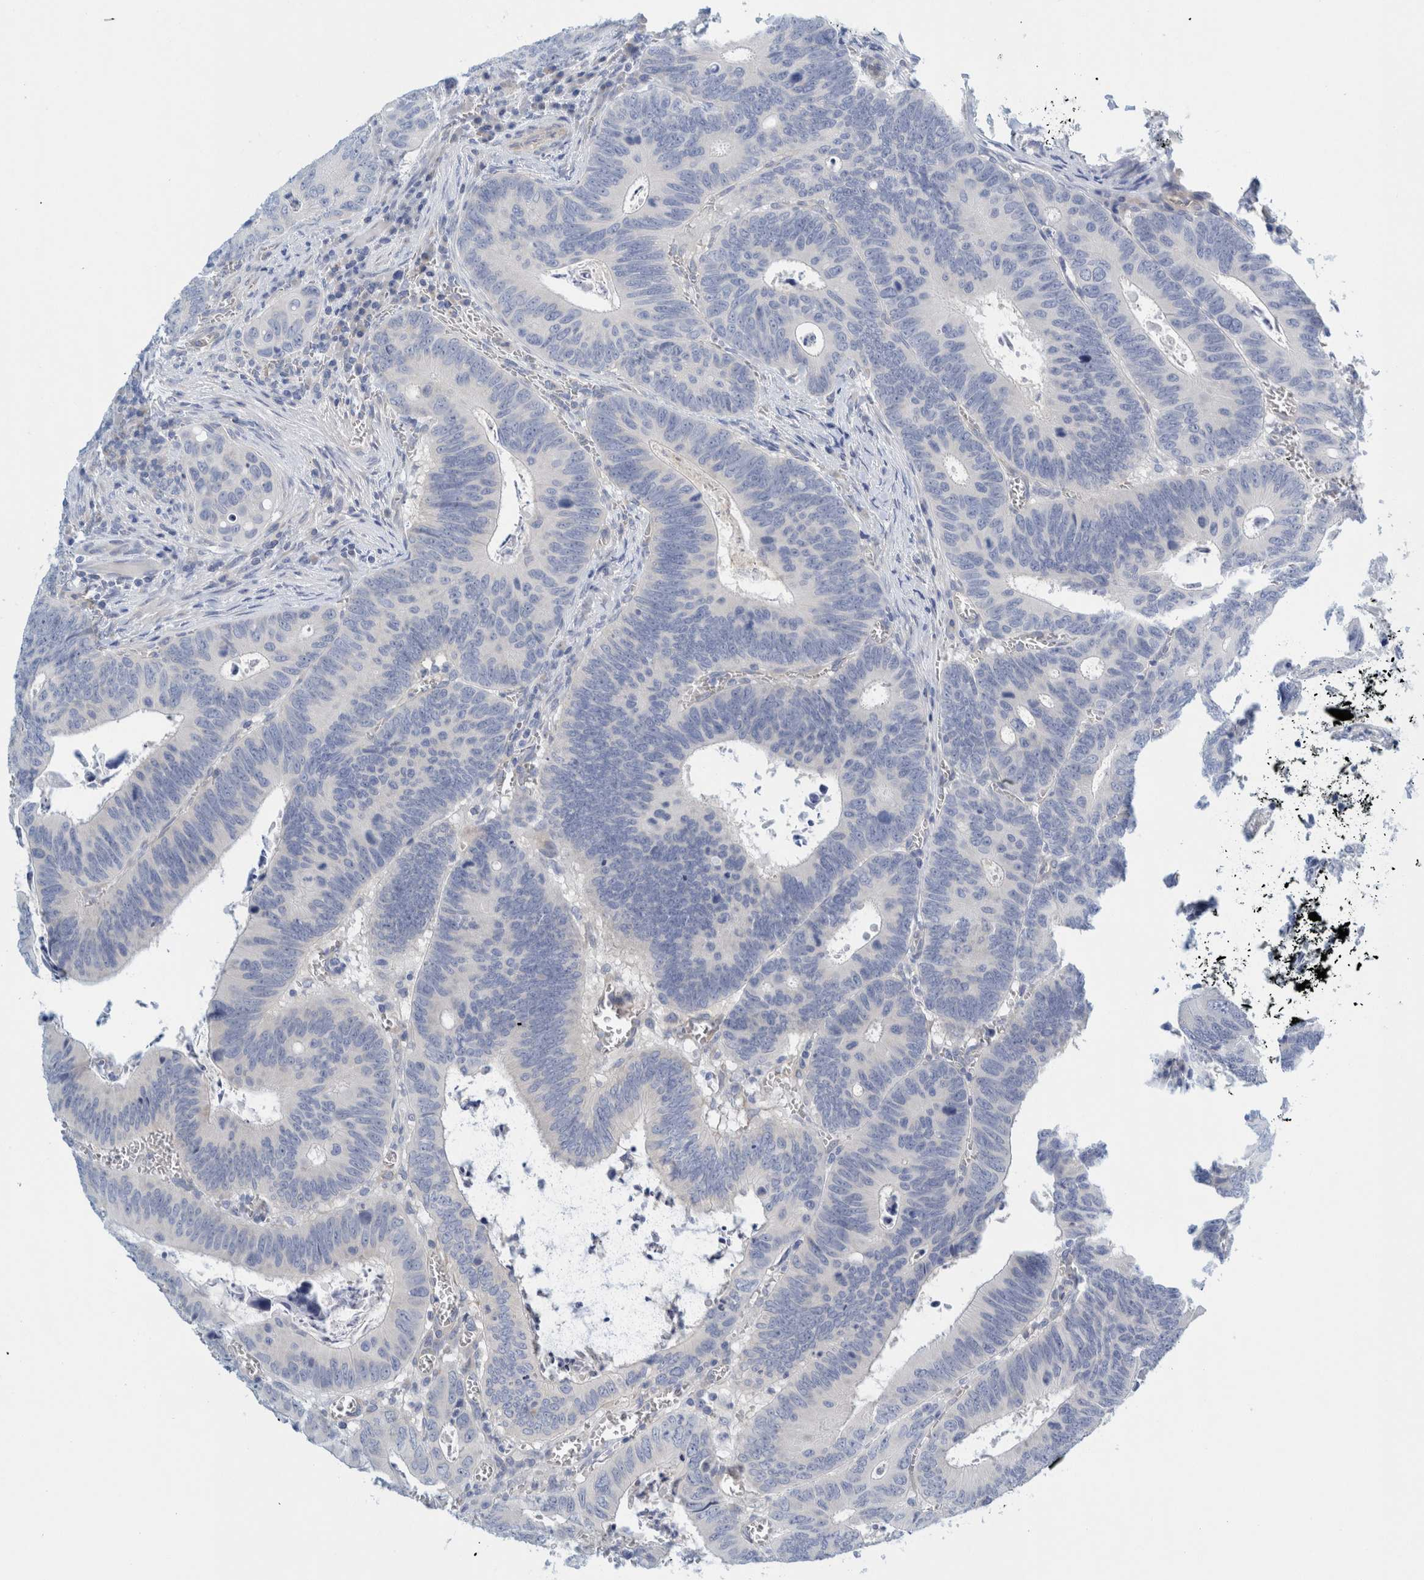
{"staining": {"intensity": "negative", "quantity": "none", "location": "none"}, "tissue": "colorectal cancer", "cell_type": "Tumor cells", "image_type": "cancer", "snomed": [{"axis": "morphology", "description": "Inflammation, NOS"}, {"axis": "morphology", "description": "Adenocarcinoma, NOS"}, {"axis": "topography", "description": "Colon"}], "caption": "High power microscopy photomicrograph of an IHC photomicrograph of colorectal cancer, revealing no significant expression in tumor cells. (DAB (3,3'-diaminobenzidine) immunohistochemistry (IHC) with hematoxylin counter stain).", "gene": "ZNF324B", "patient": {"sex": "male", "age": 72}}